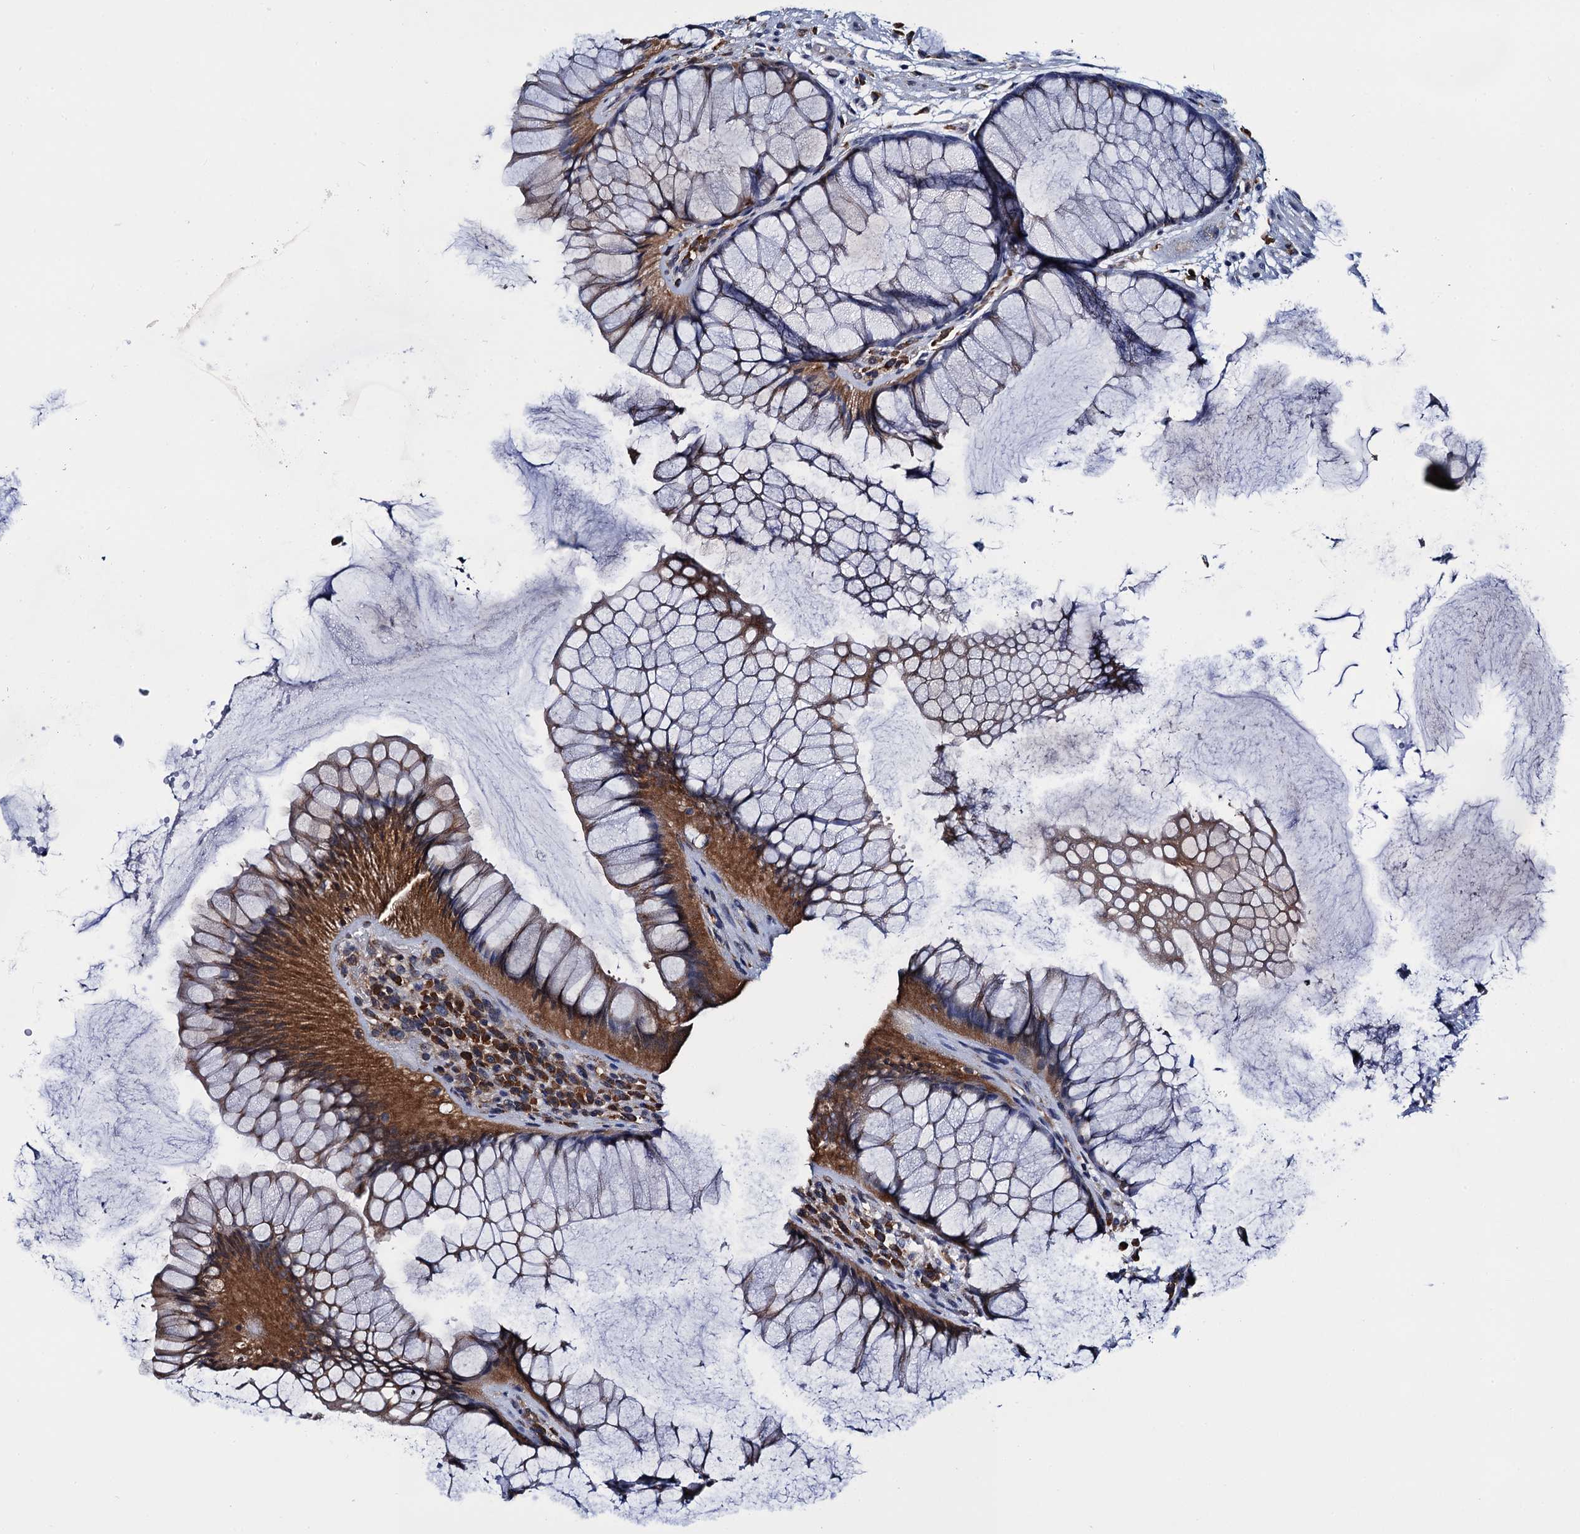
{"staining": {"intensity": "moderate", "quantity": ">75%", "location": "cytoplasmic/membranous"}, "tissue": "rectum", "cell_type": "Glandular cells", "image_type": "normal", "snomed": [{"axis": "morphology", "description": "Normal tissue, NOS"}, {"axis": "topography", "description": "Rectum"}], "caption": "Normal rectum was stained to show a protein in brown. There is medium levels of moderate cytoplasmic/membranous positivity in approximately >75% of glandular cells.", "gene": "PGLS", "patient": {"sex": "male", "age": 51}}